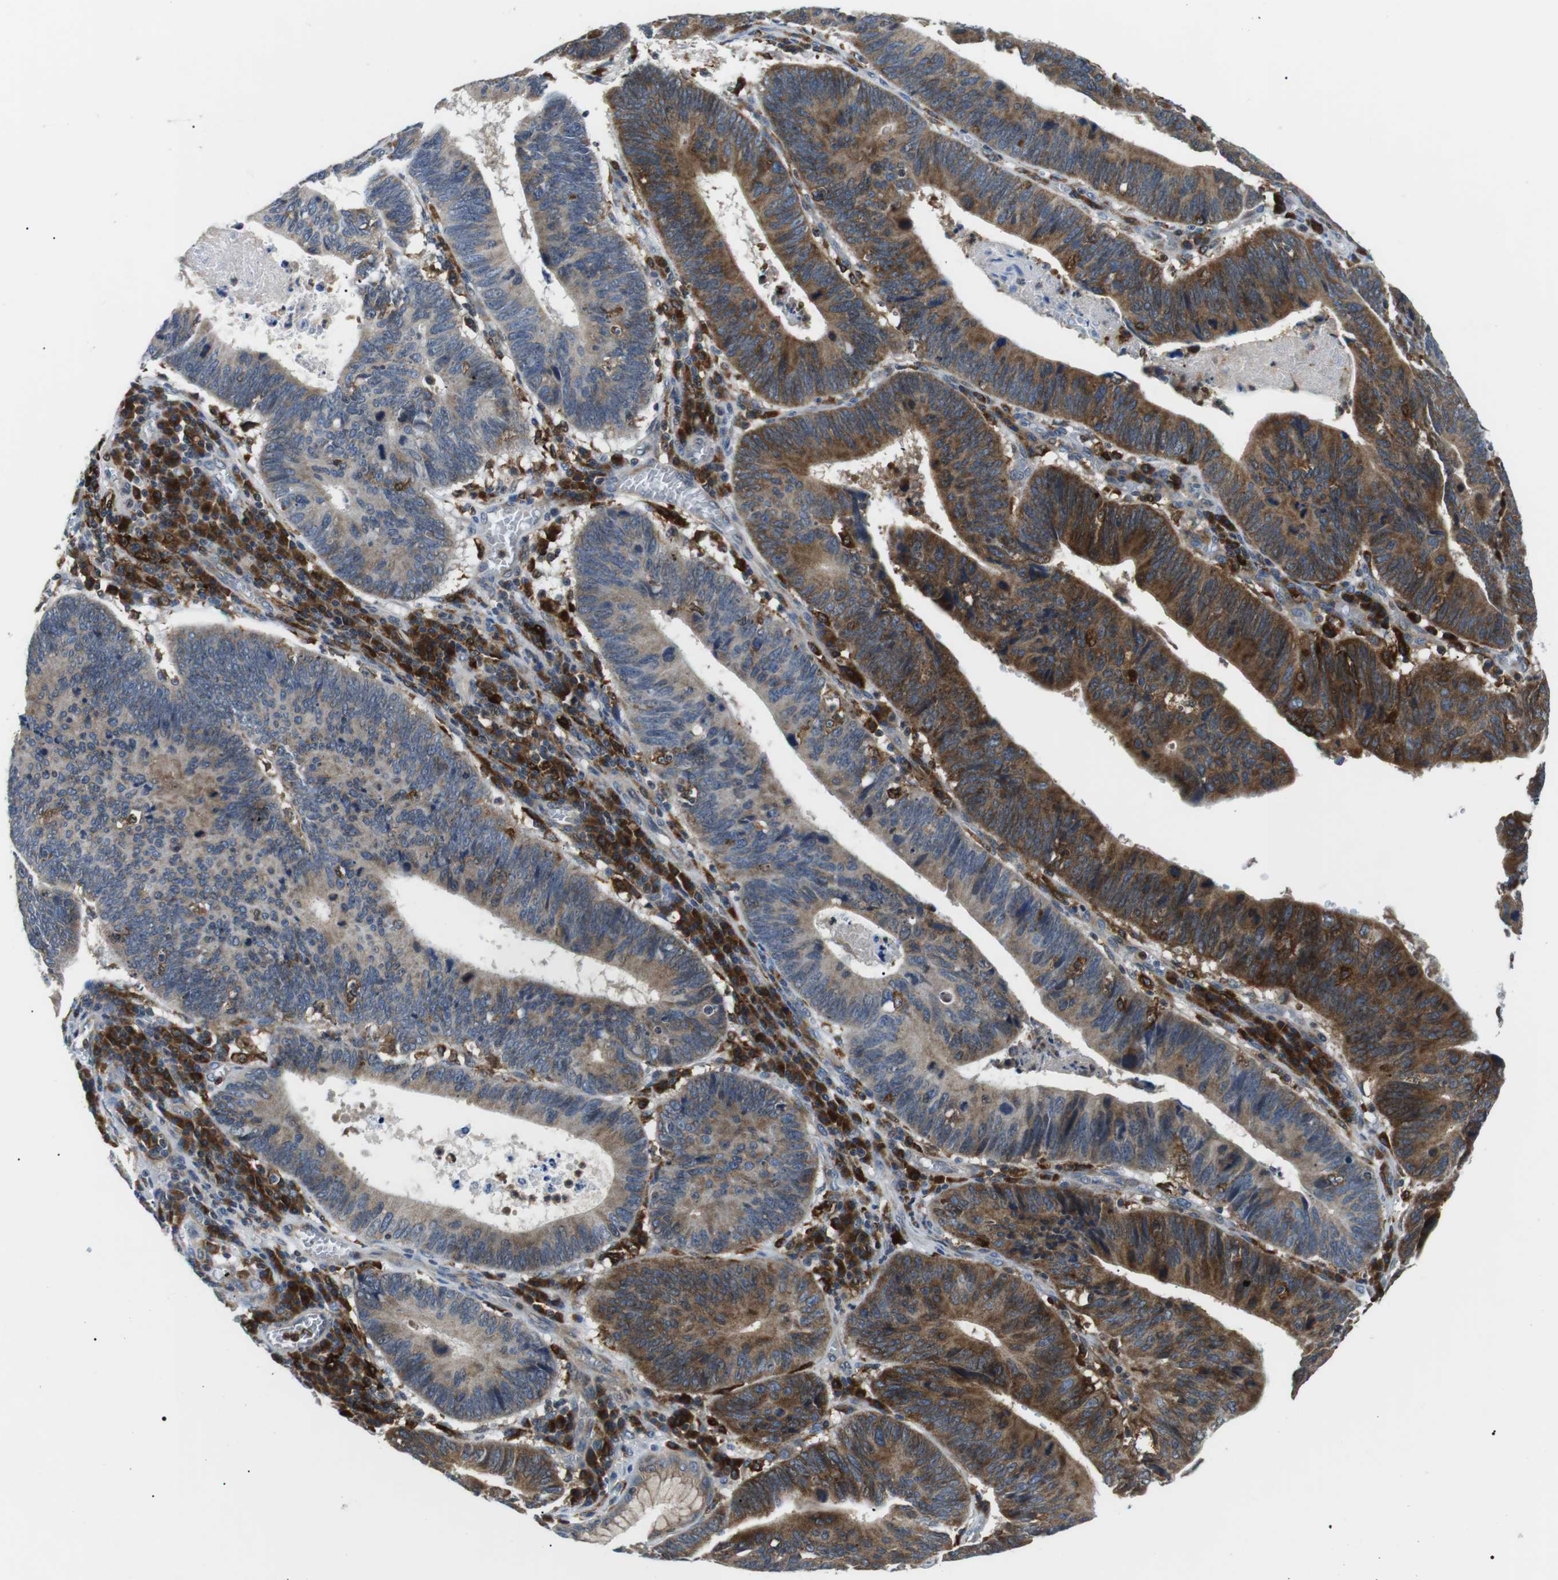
{"staining": {"intensity": "strong", "quantity": "25%-75%", "location": "cytoplasmic/membranous"}, "tissue": "stomach cancer", "cell_type": "Tumor cells", "image_type": "cancer", "snomed": [{"axis": "morphology", "description": "Adenocarcinoma, NOS"}, {"axis": "topography", "description": "Stomach"}], "caption": "Immunohistochemistry image of human stomach cancer stained for a protein (brown), which reveals high levels of strong cytoplasmic/membranous expression in approximately 25%-75% of tumor cells.", "gene": "RAB9A", "patient": {"sex": "male", "age": 59}}